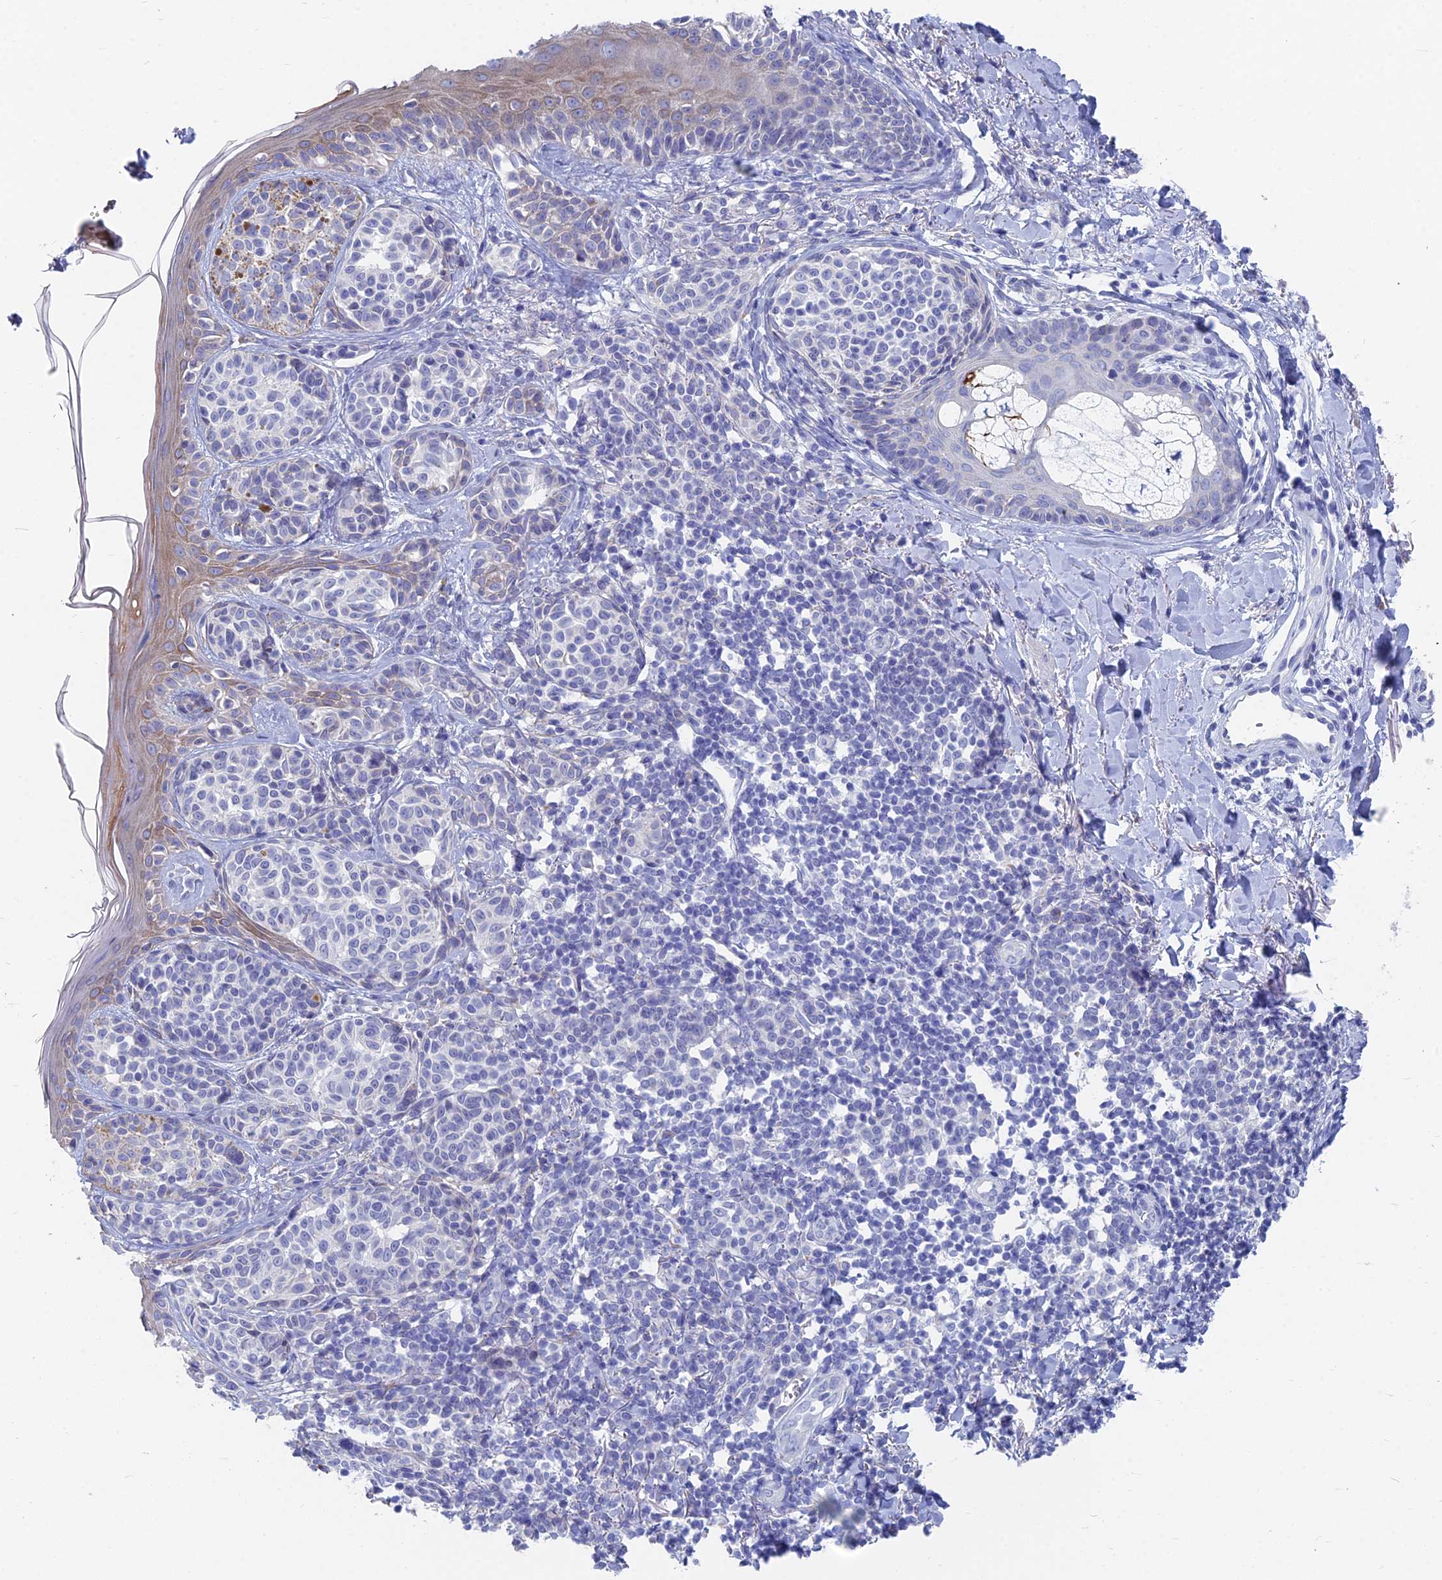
{"staining": {"intensity": "negative", "quantity": "none", "location": "none"}, "tissue": "melanoma", "cell_type": "Tumor cells", "image_type": "cancer", "snomed": [{"axis": "morphology", "description": "Malignant melanoma, NOS"}, {"axis": "topography", "description": "Skin of upper extremity"}], "caption": "IHC micrograph of human melanoma stained for a protein (brown), which reveals no expression in tumor cells. The staining was performed using DAB to visualize the protein expression in brown, while the nuclei were stained in blue with hematoxylin (Magnification: 20x).", "gene": "TNNT3", "patient": {"sex": "male", "age": 40}}